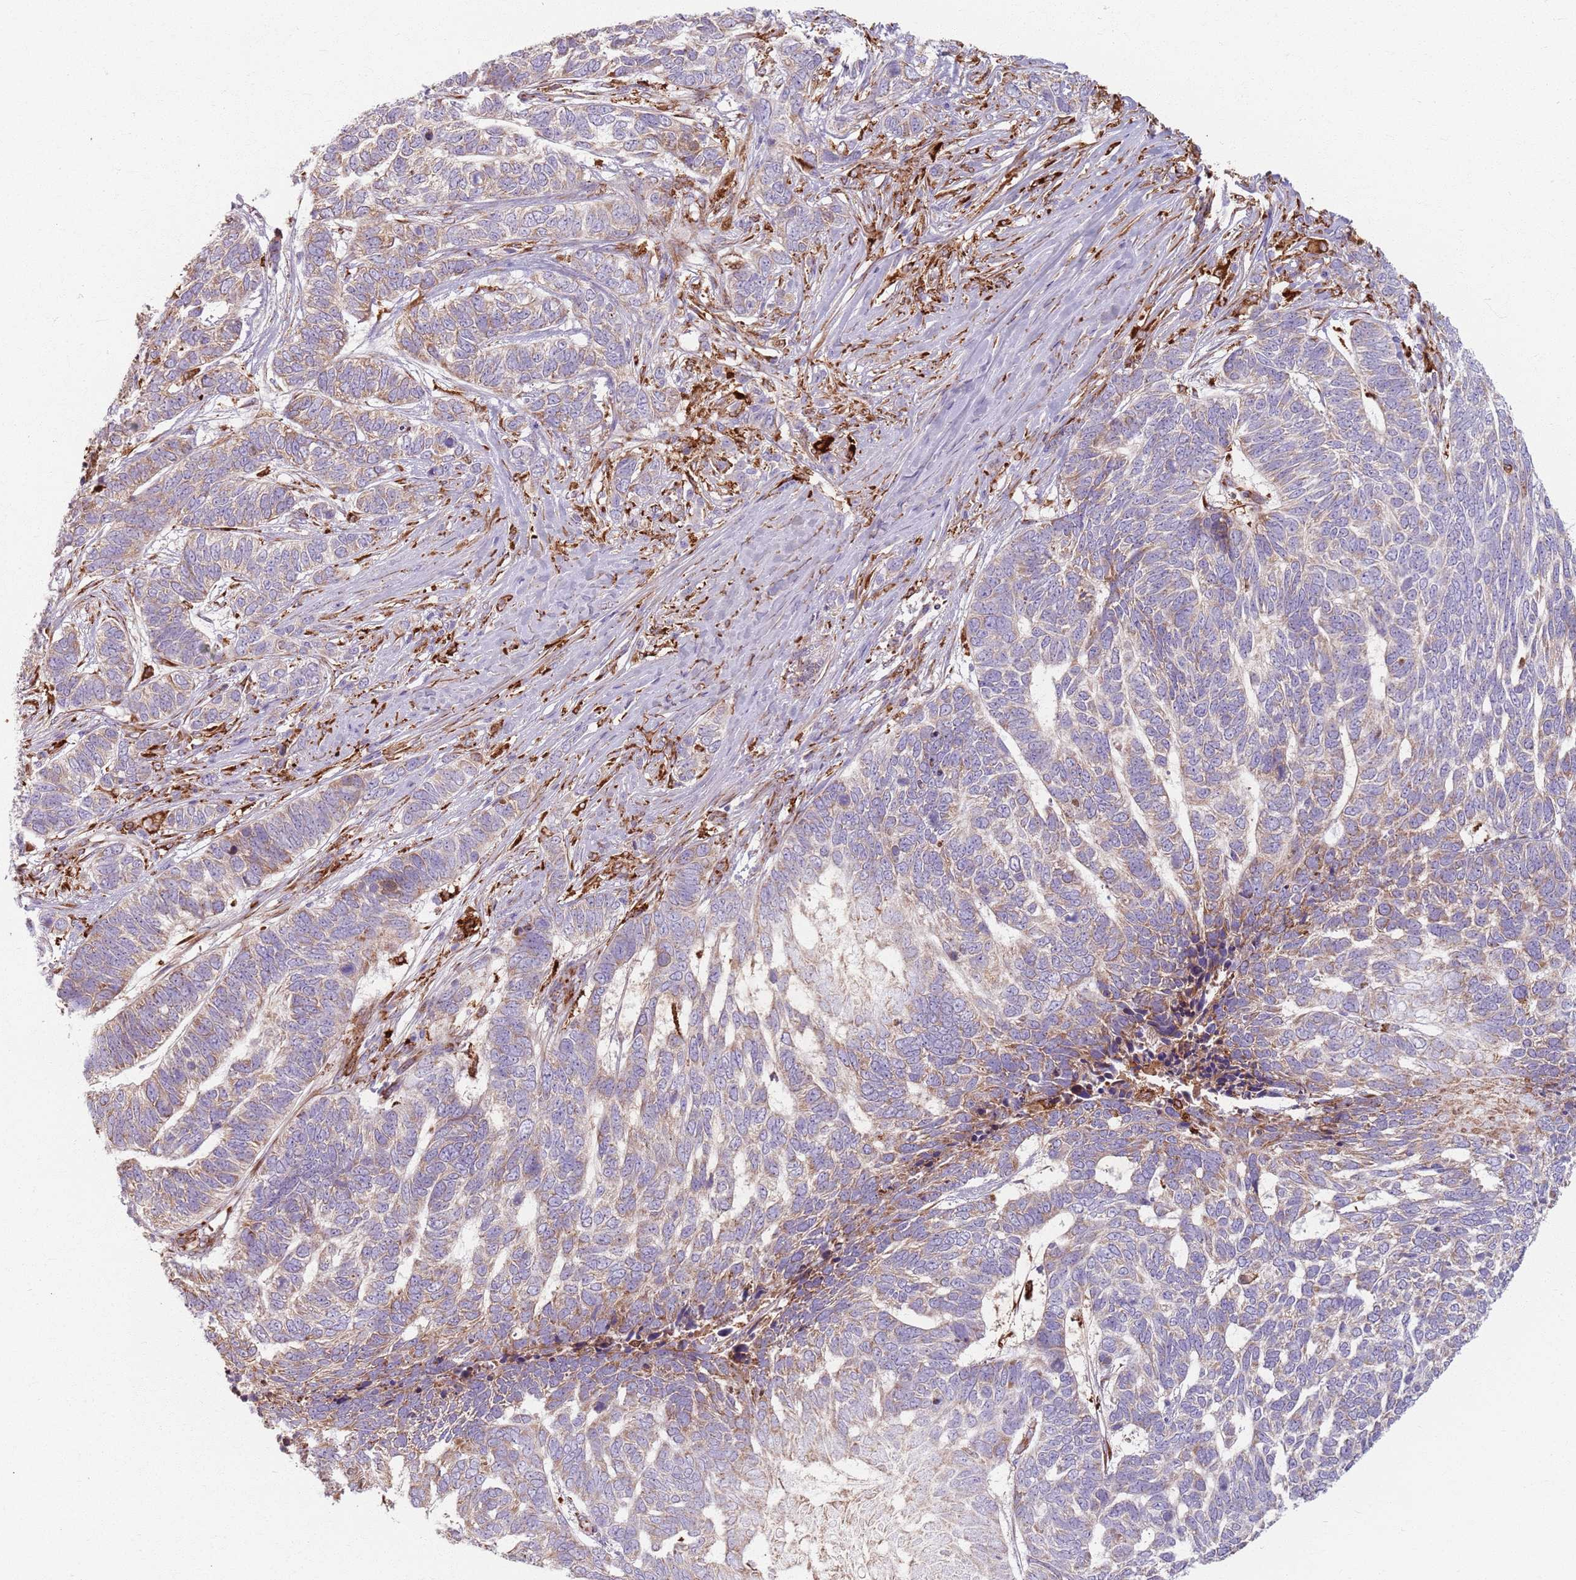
{"staining": {"intensity": "moderate", "quantity": "<25%", "location": "cytoplasmic/membranous"}, "tissue": "skin cancer", "cell_type": "Tumor cells", "image_type": "cancer", "snomed": [{"axis": "morphology", "description": "Basal cell carcinoma"}, {"axis": "topography", "description": "Skin"}], "caption": "Immunohistochemical staining of human skin basal cell carcinoma shows moderate cytoplasmic/membranous protein positivity in about <25% of tumor cells.", "gene": "COLGALT1", "patient": {"sex": "female", "age": 65}}